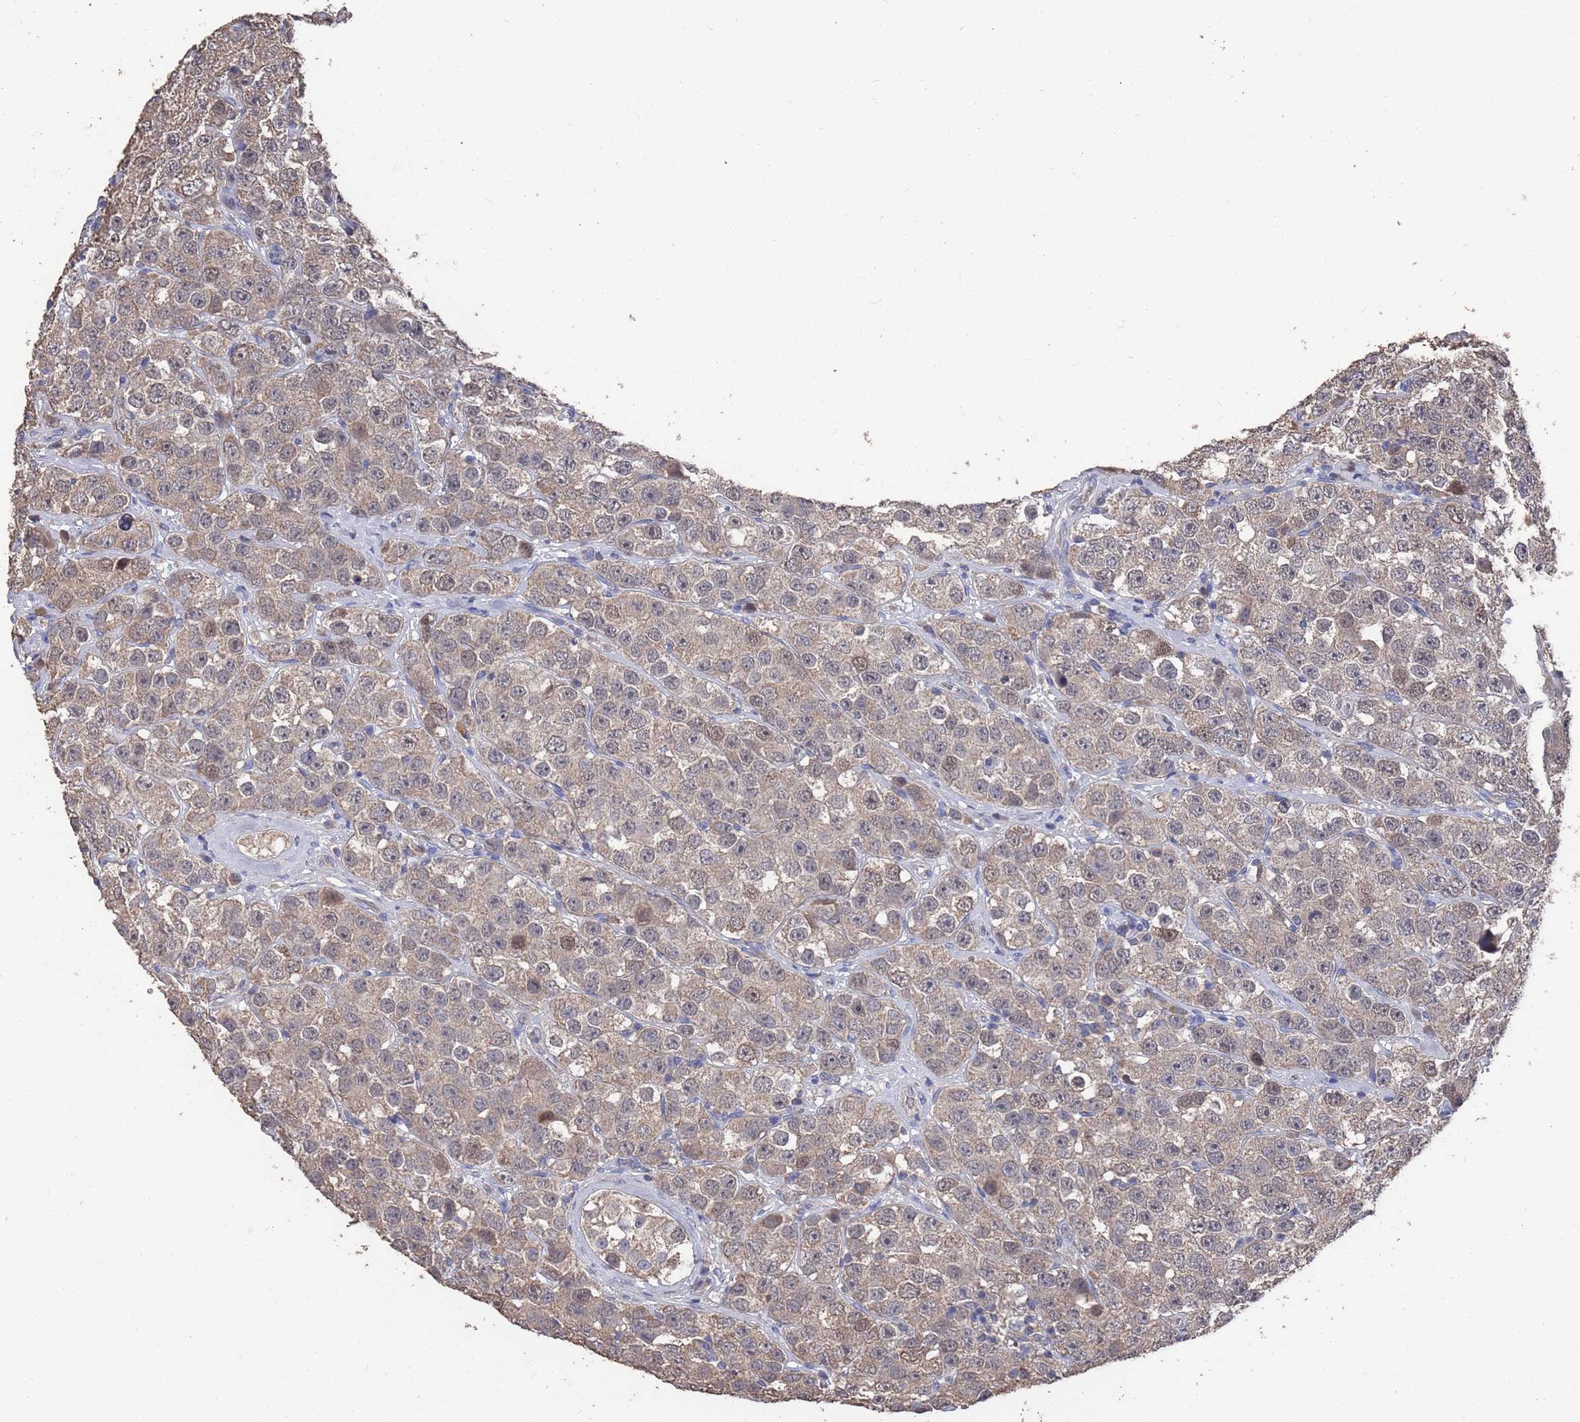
{"staining": {"intensity": "weak", "quantity": ">75%", "location": "cytoplasmic/membranous,nuclear"}, "tissue": "testis cancer", "cell_type": "Tumor cells", "image_type": "cancer", "snomed": [{"axis": "morphology", "description": "Seminoma, NOS"}, {"axis": "topography", "description": "Testis"}], "caption": "Testis cancer stained with IHC shows weak cytoplasmic/membranous and nuclear expression in approximately >75% of tumor cells. The staining was performed using DAB (3,3'-diaminobenzidine) to visualize the protein expression in brown, while the nuclei were stained in blue with hematoxylin (Magnification: 20x).", "gene": "BTBD18", "patient": {"sex": "male", "age": 28}}